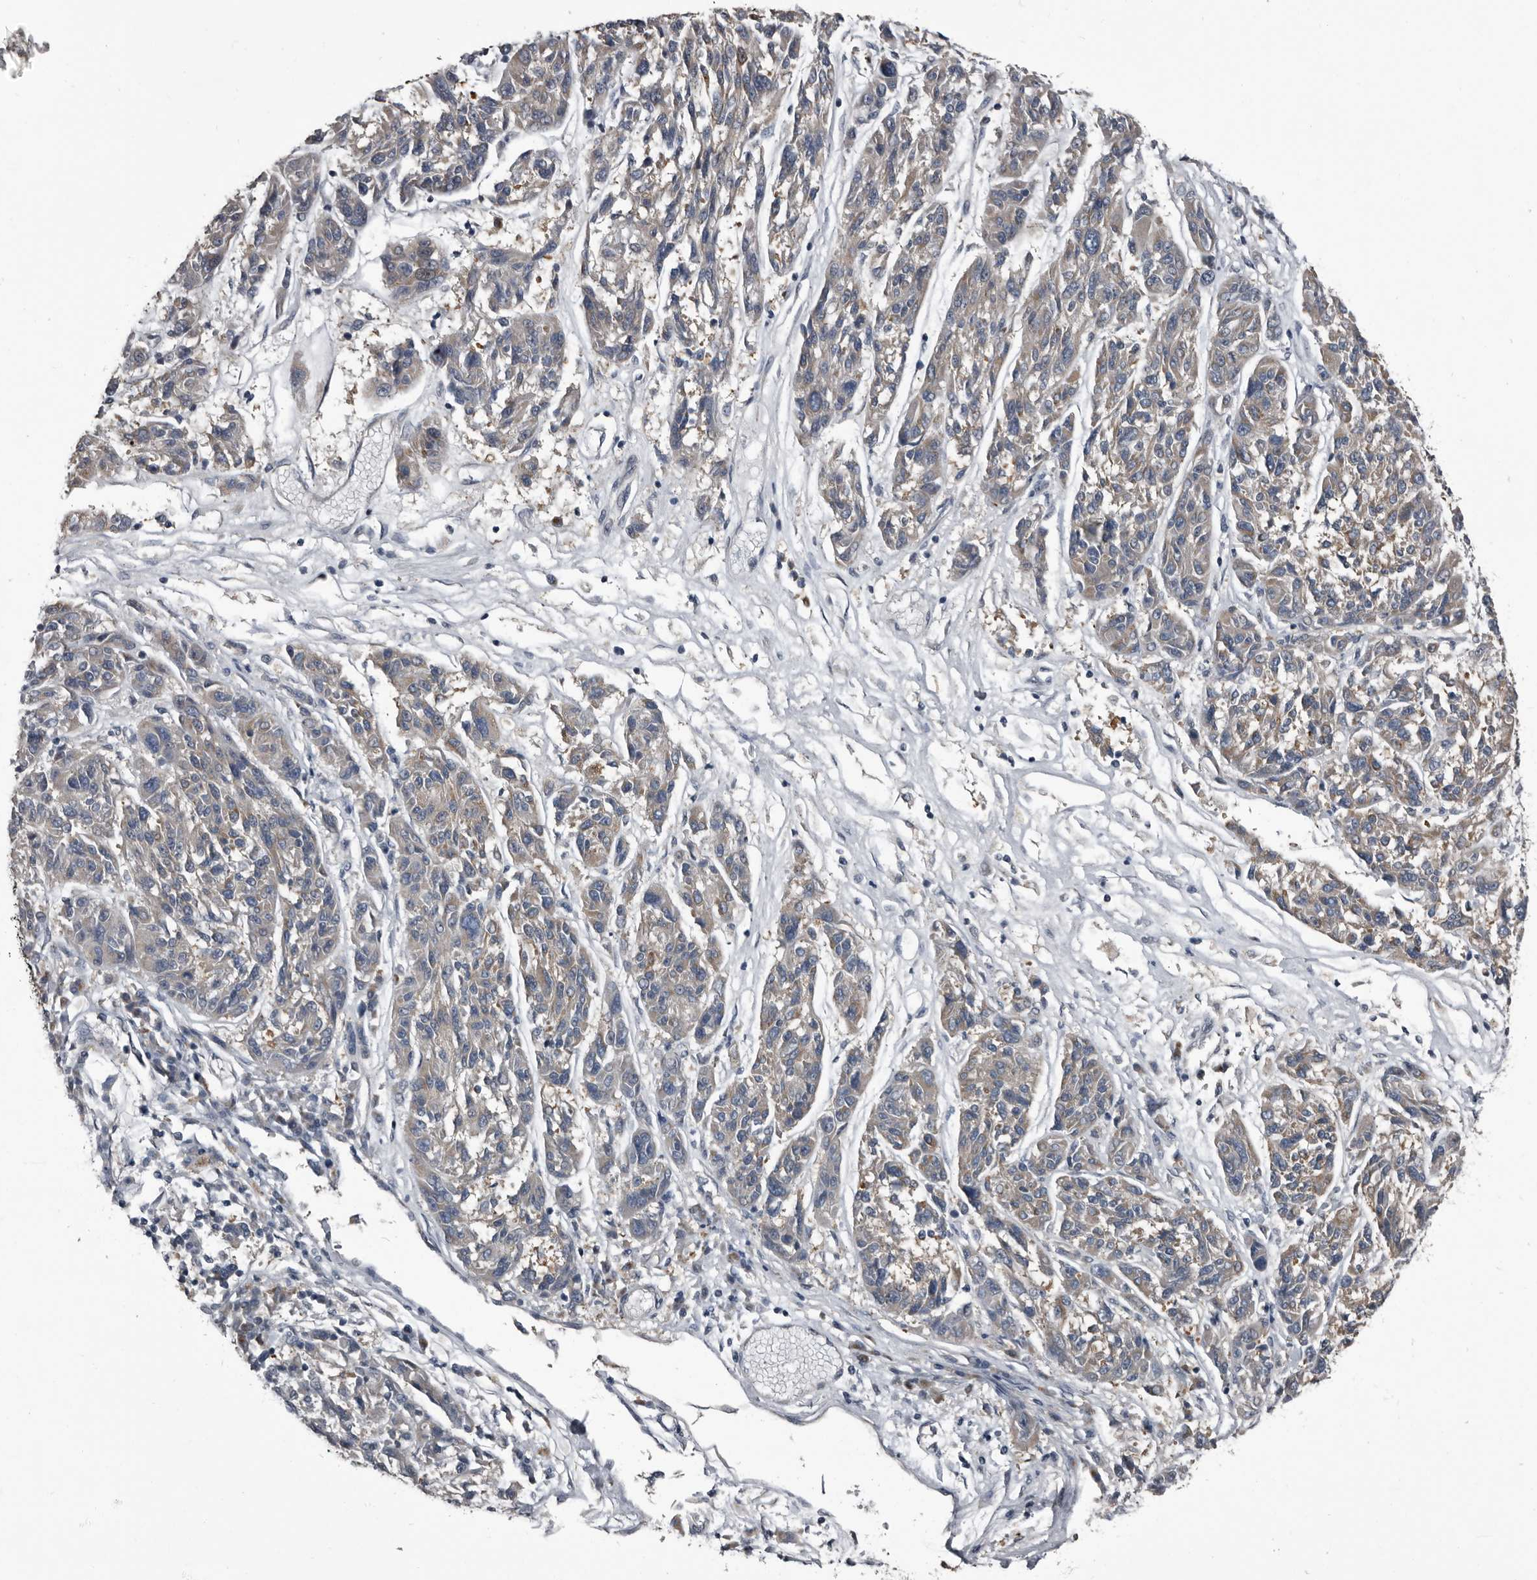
{"staining": {"intensity": "weak", "quantity": "<25%", "location": "cytoplasmic/membranous"}, "tissue": "melanoma", "cell_type": "Tumor cells", "image_type": "cancer", "snomed": [{"axis": "morphology", "description": "Malignant melanoma, NOS"}, {"axis": "topography", "description": "Skin"}], "caption": "DAB (3,3'-diaminobenzidine) immunohistochemical staining of melanoma exhibits no significant staining in tumor cells.", "gene": "TPD52L1", "patient": {"sex": "male", "age": 53}}